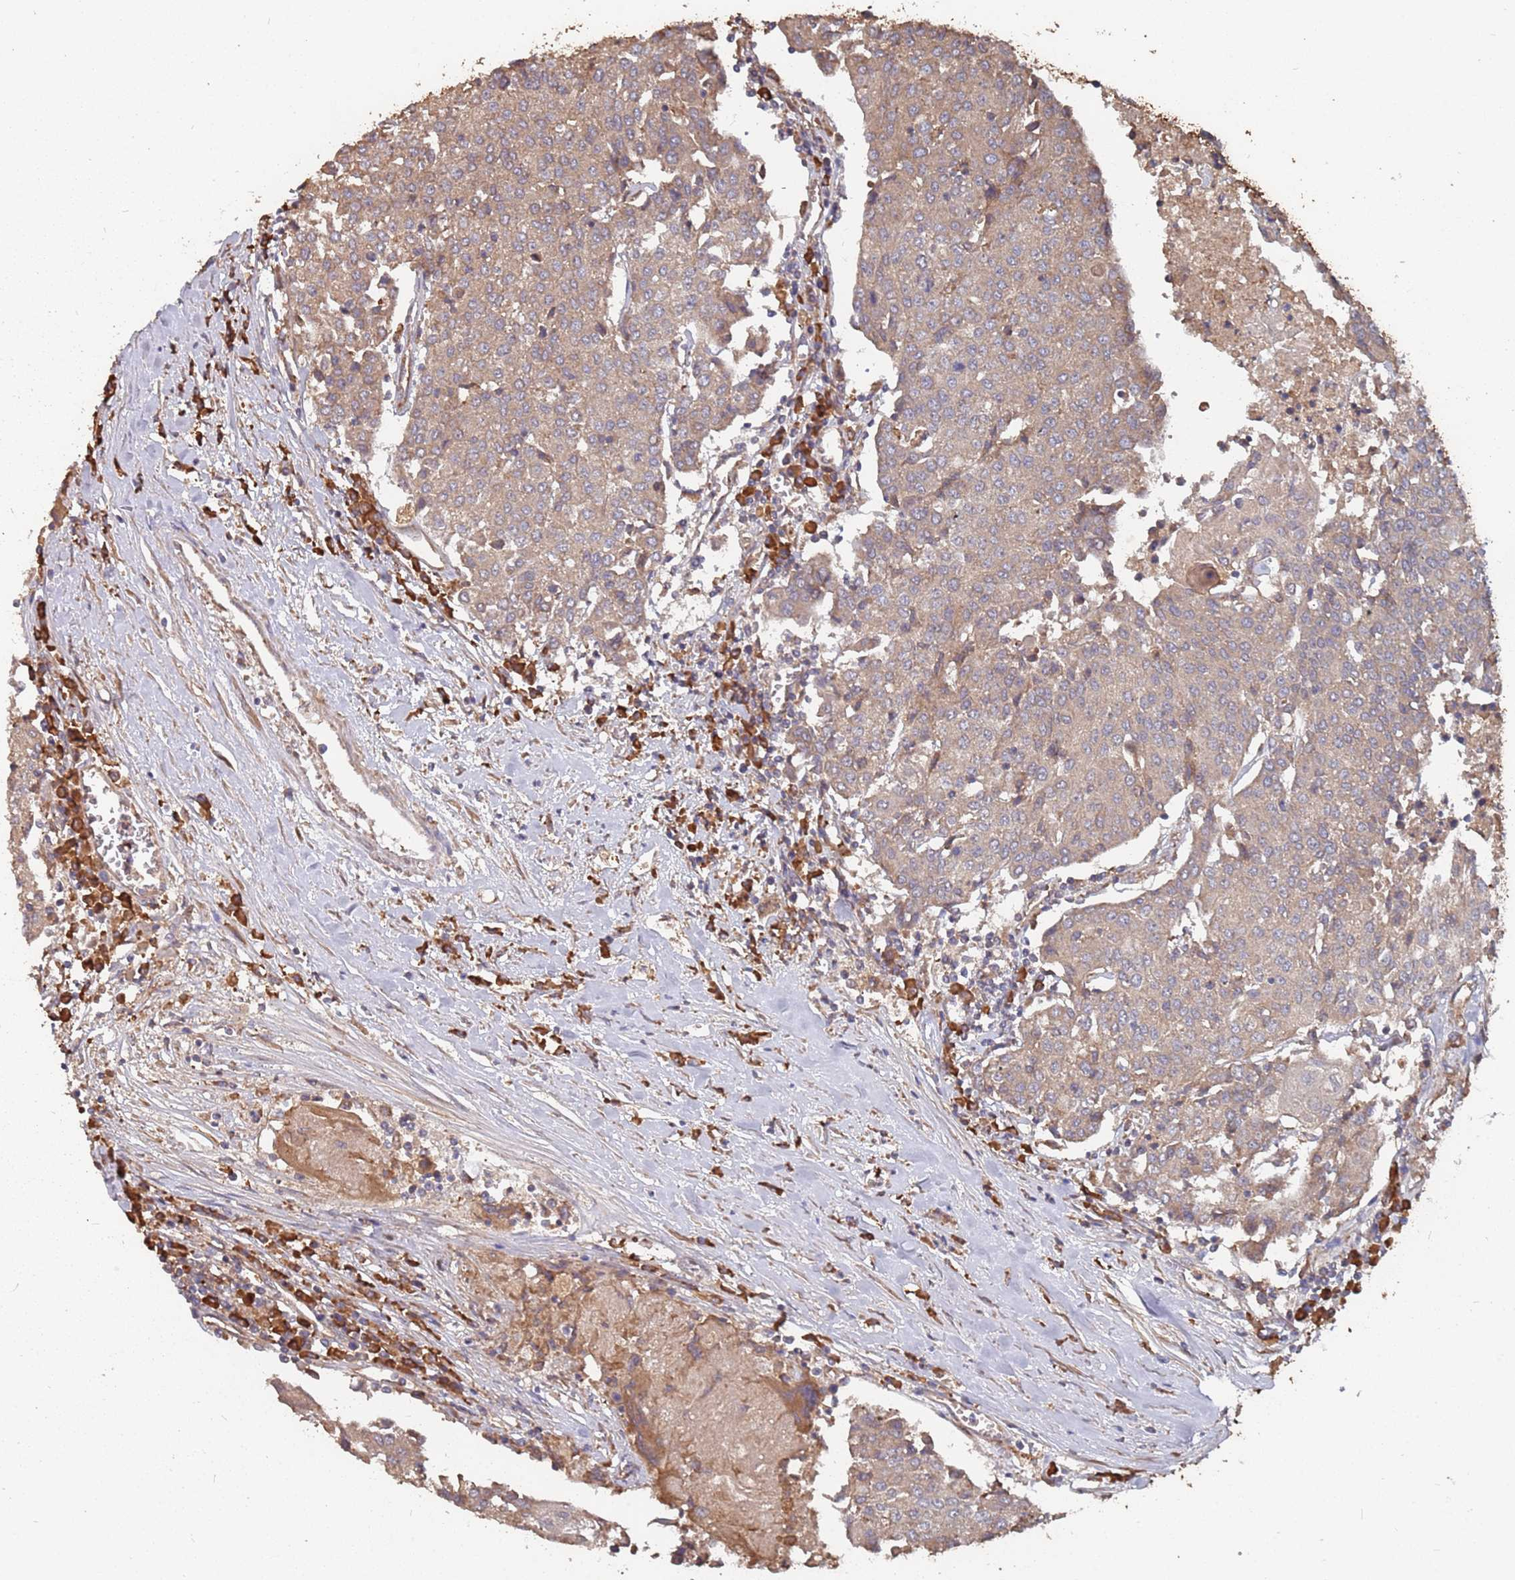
{"staining": {"intensity": "weak", "quantity": ">75%", "location": "cytoplasmic/membranous"}, "tissue": "urothelial cancer", "cell_type": "Tumor cells", "image_type": "cancer", "snomed": [{"axis": "morphology", "description": "Urothelial carcinoma, High grade"}, {"axis": "topography", "description": "Urinary bladder"}], "caption": "Urothelial carcinoma (high-grade) tissue reveals weak cytoplasmic/membranous expression in about >75% of tumor cells, visualized by immunohistochemistry. (brown staining indicates protein expression, while blue staining denotes nuclei).", "gene": "ATG5", "patient": {"sex": "female", "age": 85}}